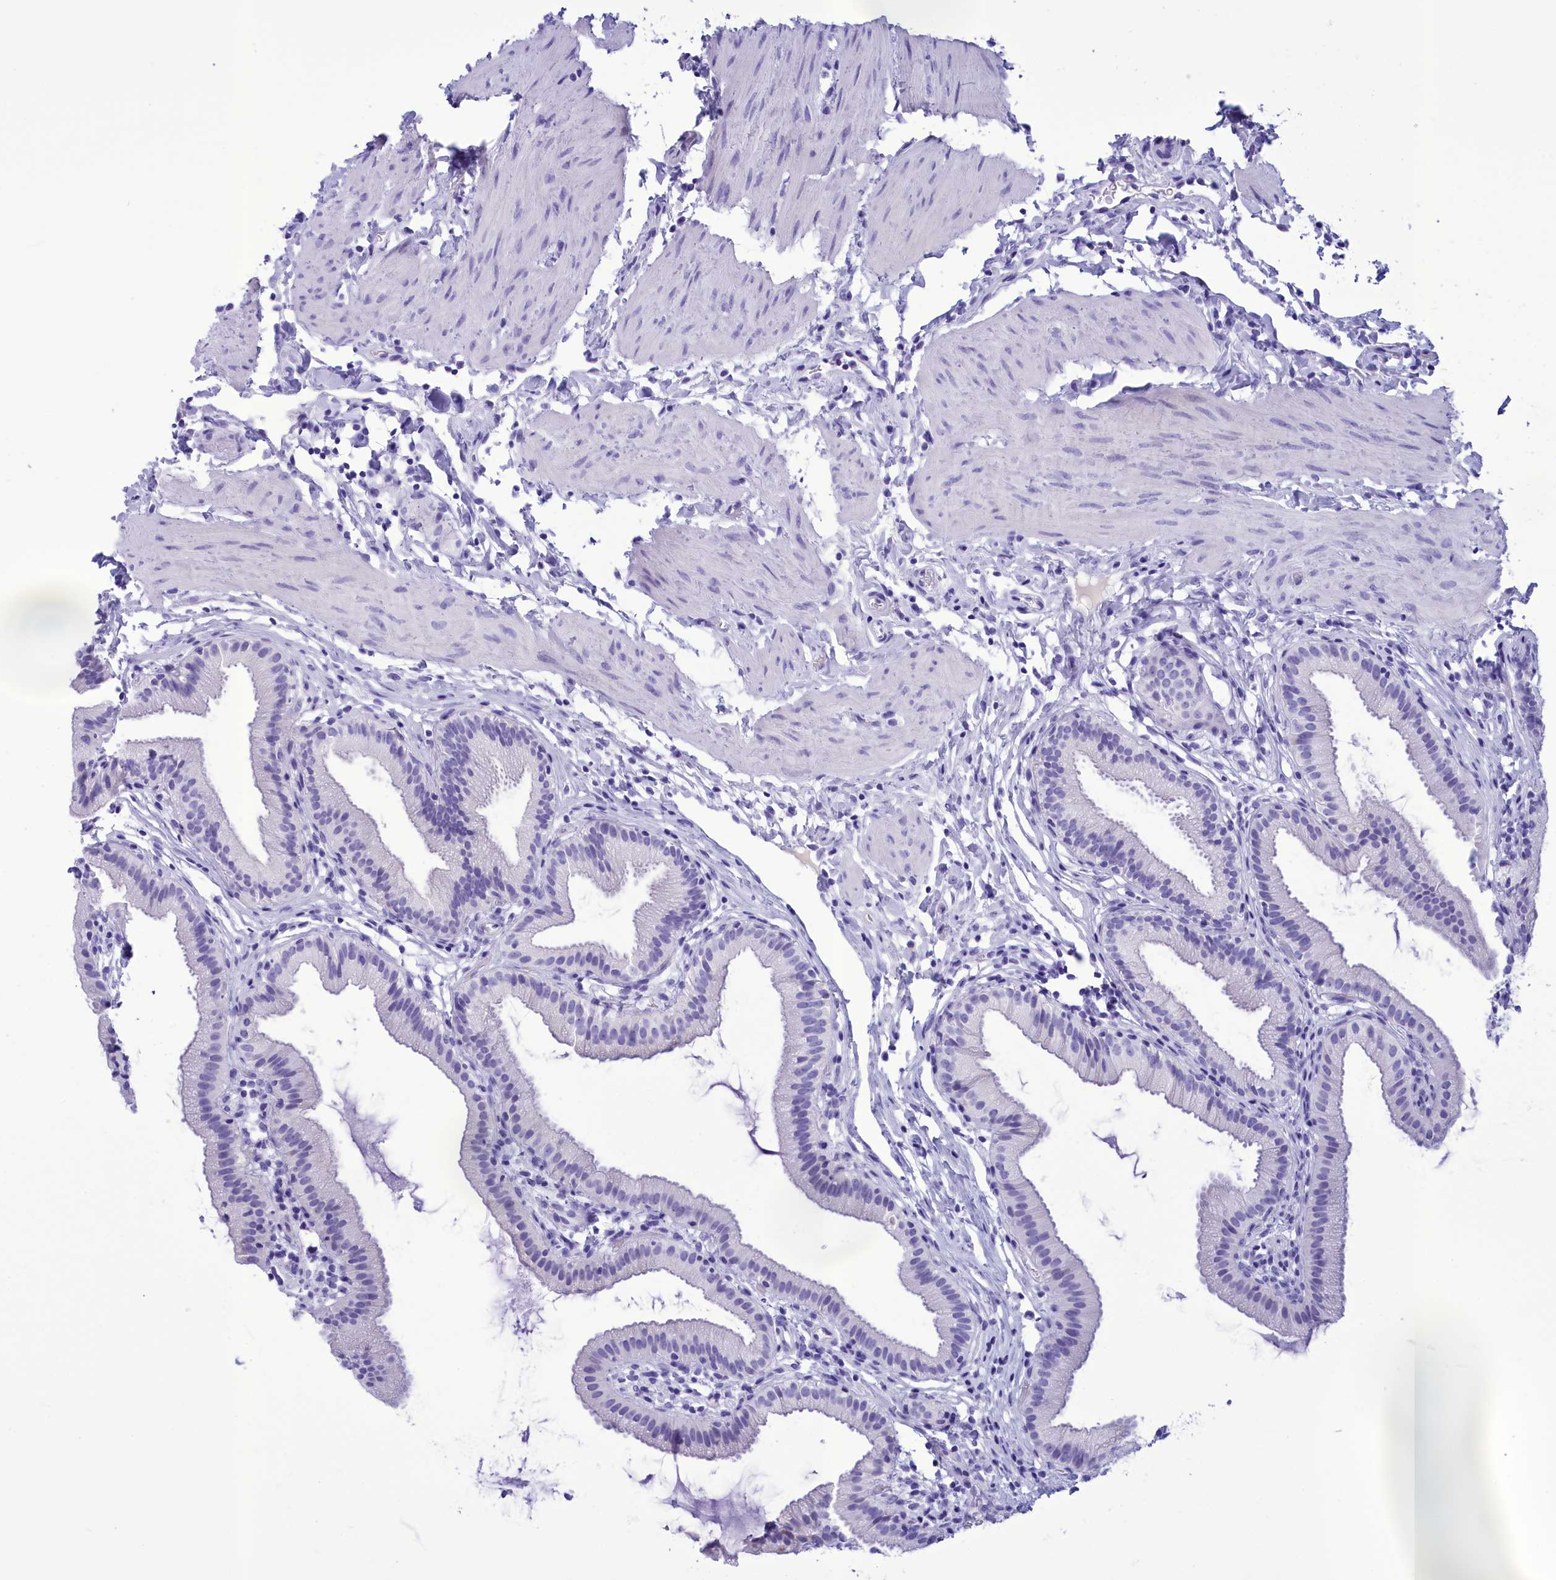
{"staining": {"intensity": "negative", "quantity": "none", "location": "none"}, "tissue": "gallbladder", "cell_type": "Glandular cells", "image_type": "normal", "snomed": [{"axis": "morphology", "description": "Normal tissue, NOS"}, {"axis": "topography", "description": "Gallbladder"}], "caption": "Immunohistochemistry (IHC) photomicrograph of unremarkable gallbladder stained for a protein (brown), which shows no expression in glandular cells.", "gene": "BRI3", "patient": {"sex": "female", "age": 46}}